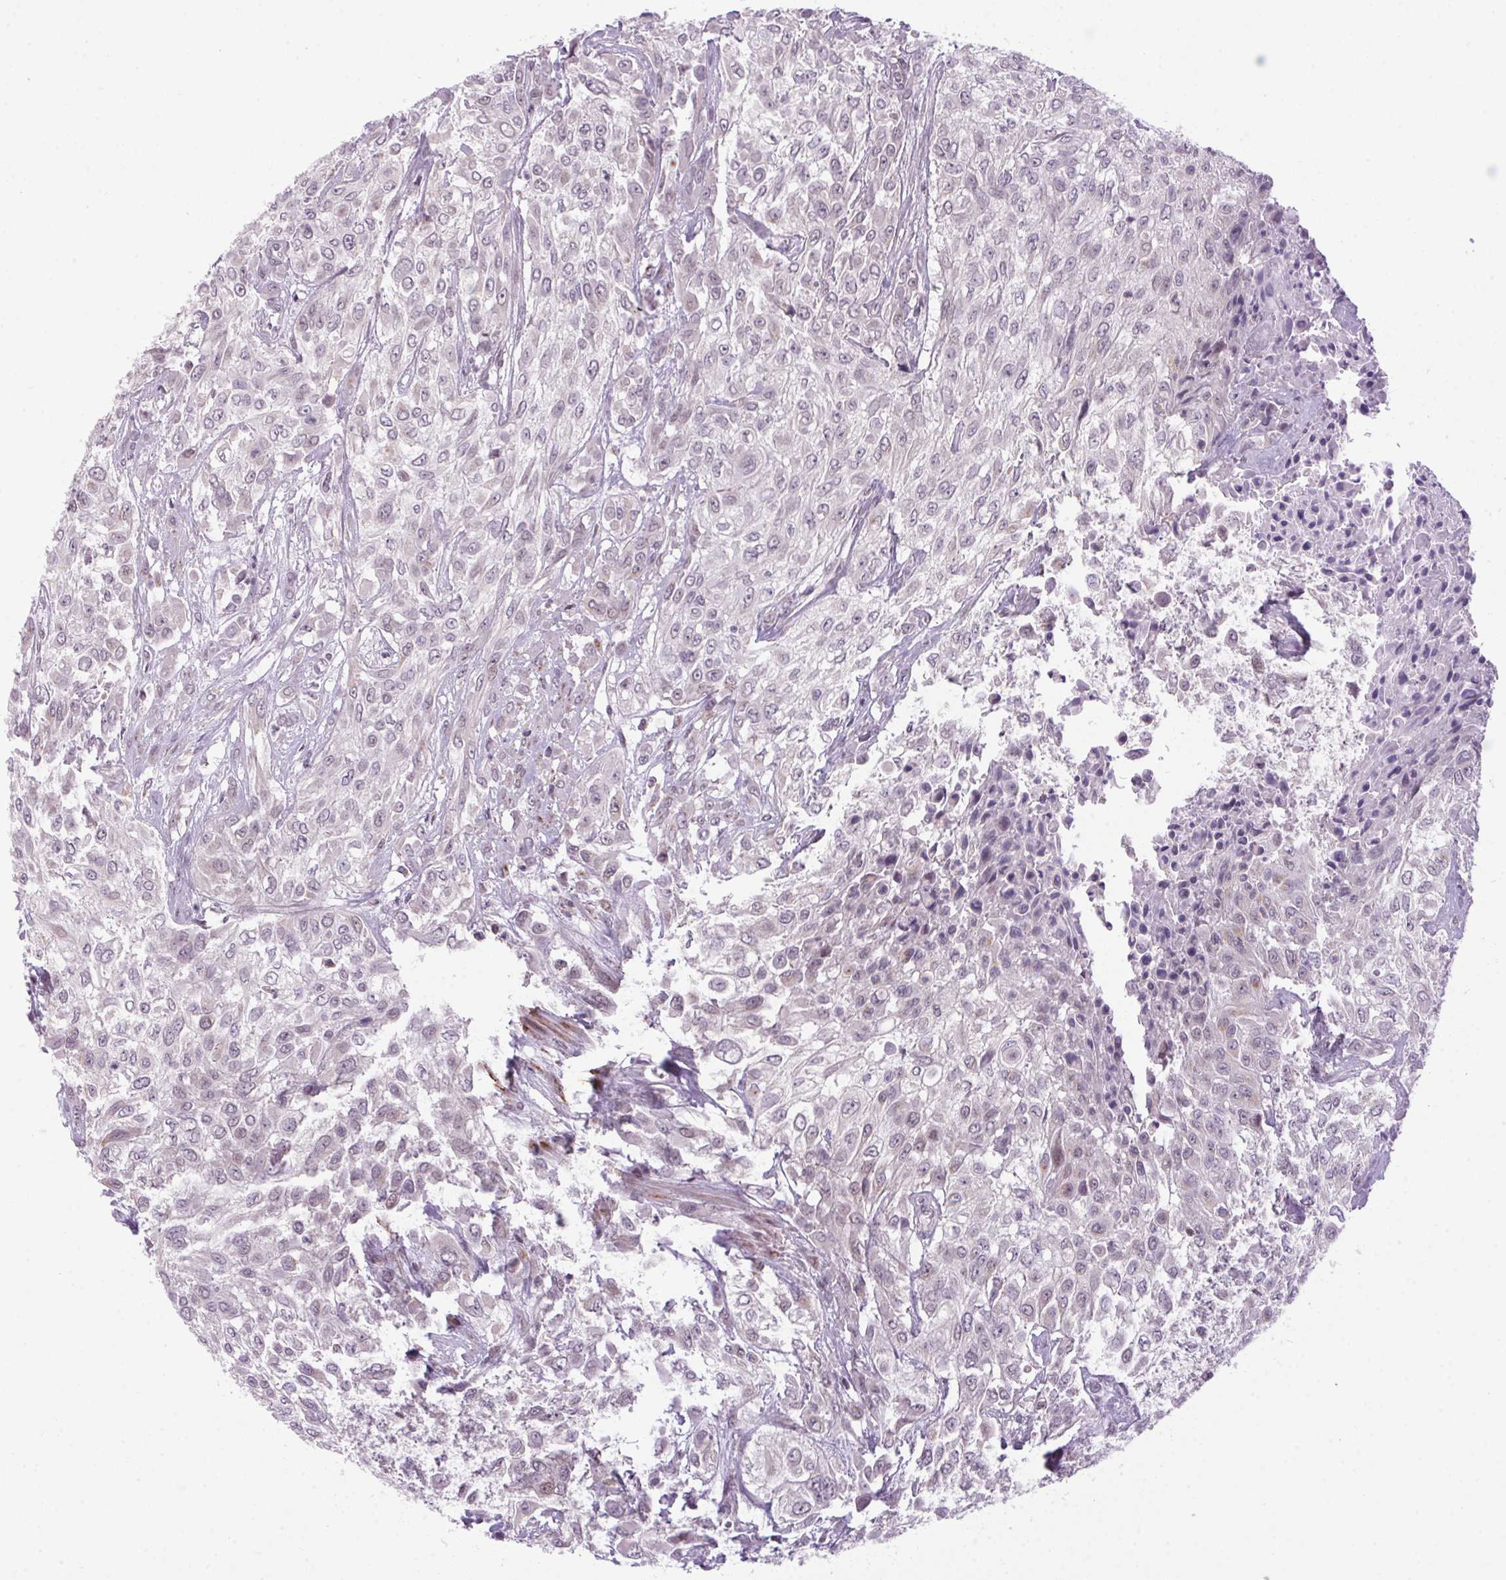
{"staining": {"intensity": "negative", "quantity": "none", "location": "none"}, "tissue": "urothelial cancer", "cell_type": "Tumor cells", "image_type": "cancer", "snomed": [{"axis": "morphology", "description": "Urothelial carcinoma, High grade"}, {"axis": "topography", "description": "Urinary bladder"}], "caption": "High power microscopy photomicrograph of an IHC micrograph of urothelial carcinoma (high-grade), revealing no significant expression in tumor cells.", "gene": "AKR1E2", "patient": {"sex": "male", "age": 57}}